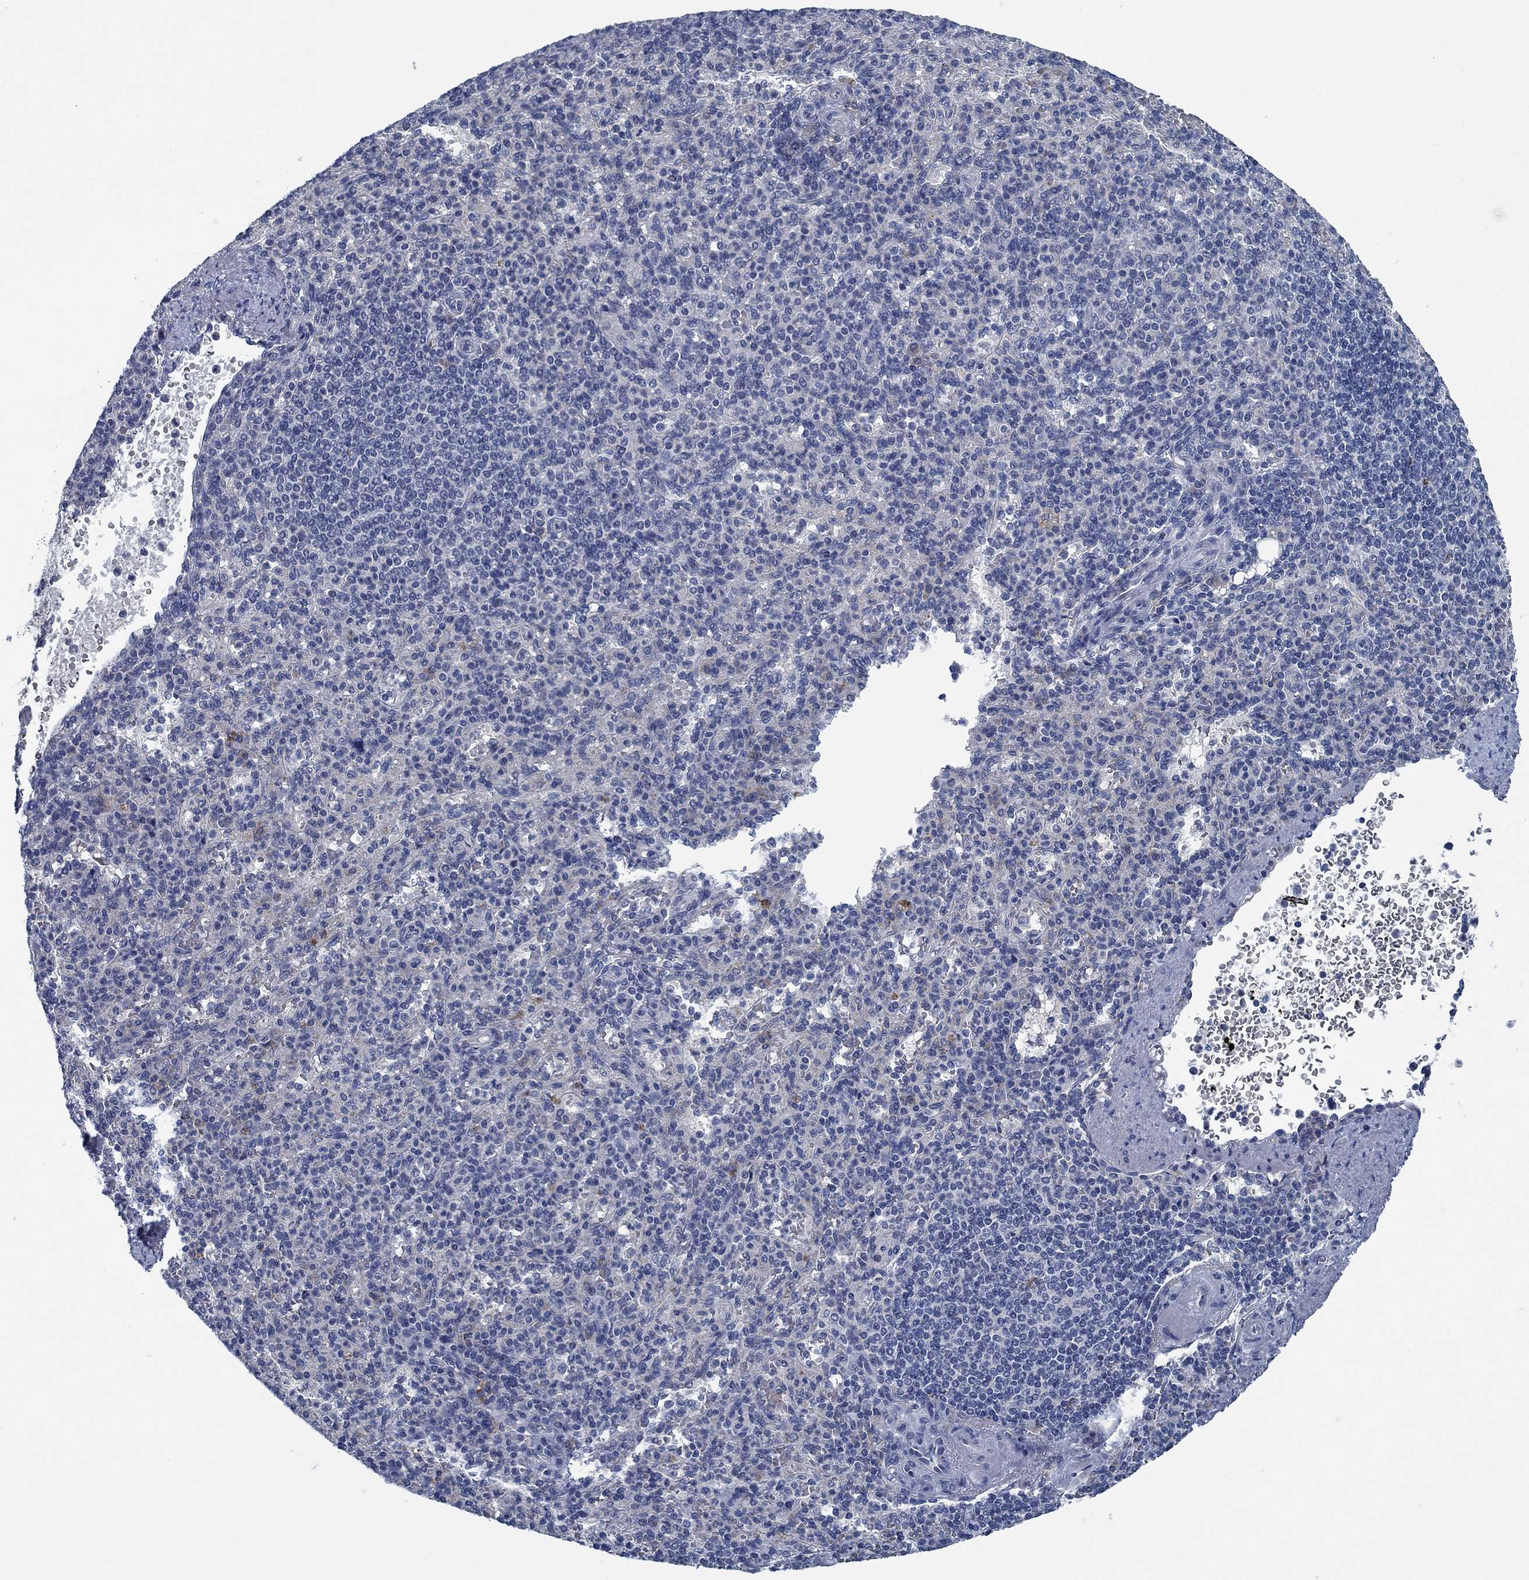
{"staining": {"intensity": "negative", "quantity": "none", "location": "none"}, "tissue": "spleen", "cell_type": "Cells in red pulp", "image_type": "normal", "snomed": [{"axis": "morphology", "description": "Normal tissue, NOS"}, {"axis": "topography", "description": "Spleen"}], "caption": "A histopathology image of spleen stained for a protein reveals no brown staining in cells in red pulp.", "gene": "PNMA8A", "patient": {"sex": "female", "age": 74}}